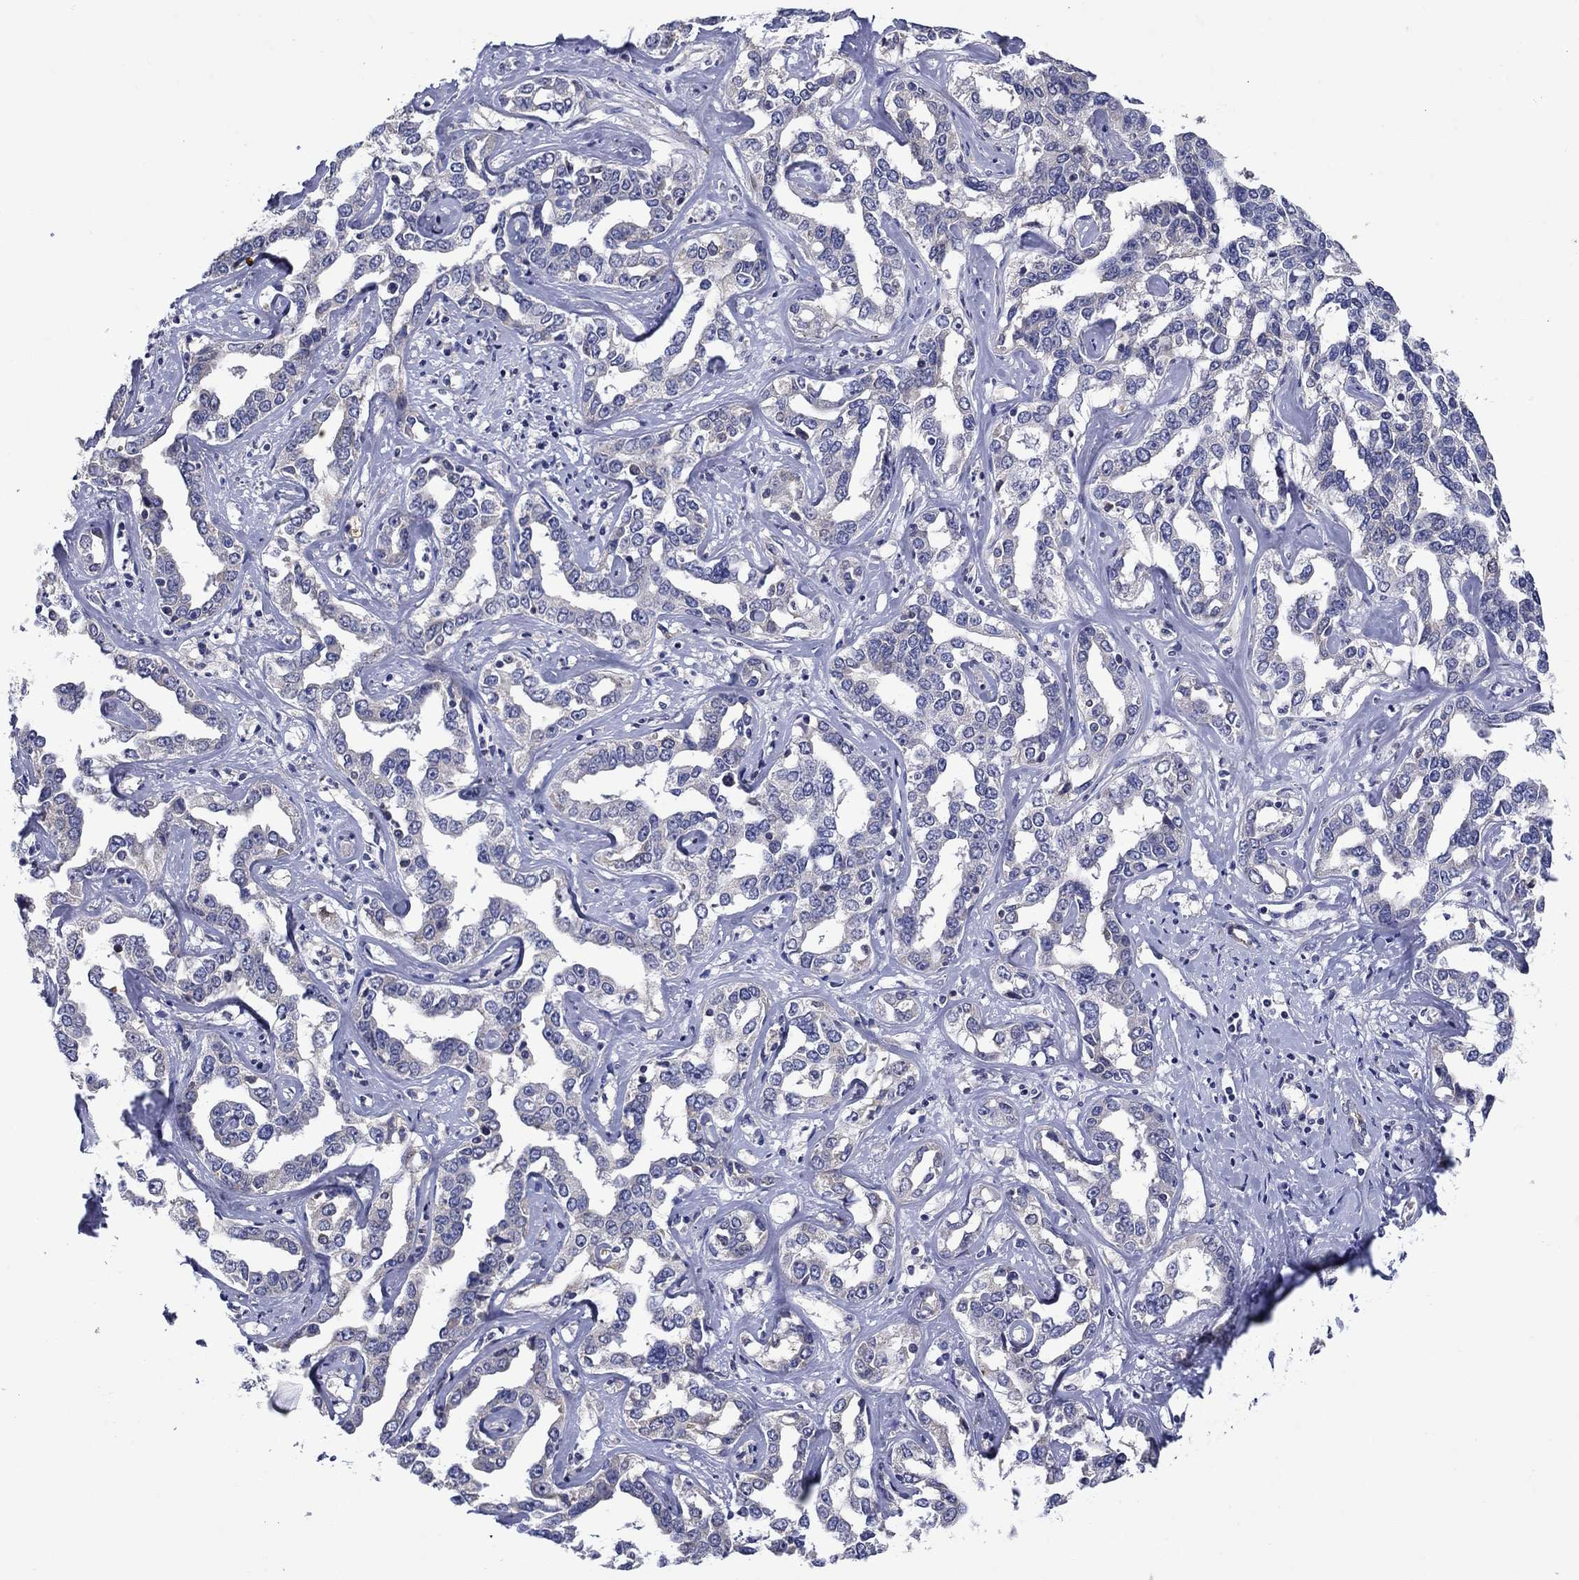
{"staining": {"intensity": "negative", "quantity": "none", "location": "none"}, "tissue": "liver cancer", "cell_type": "Tumor cells", "image_type": "cancer", "snomed": [{"axis": "morphology", "description": "Cholangiocarcinoma"}, {"axis": "topography", "description": "Liver"}], "caption": "Immunohistochemical staining of human liver cholangiocarcinoma shows no significant expression in tumor cells.", "gene": "SULT2B1", "patient": {"sex": "male", "age": 59}}